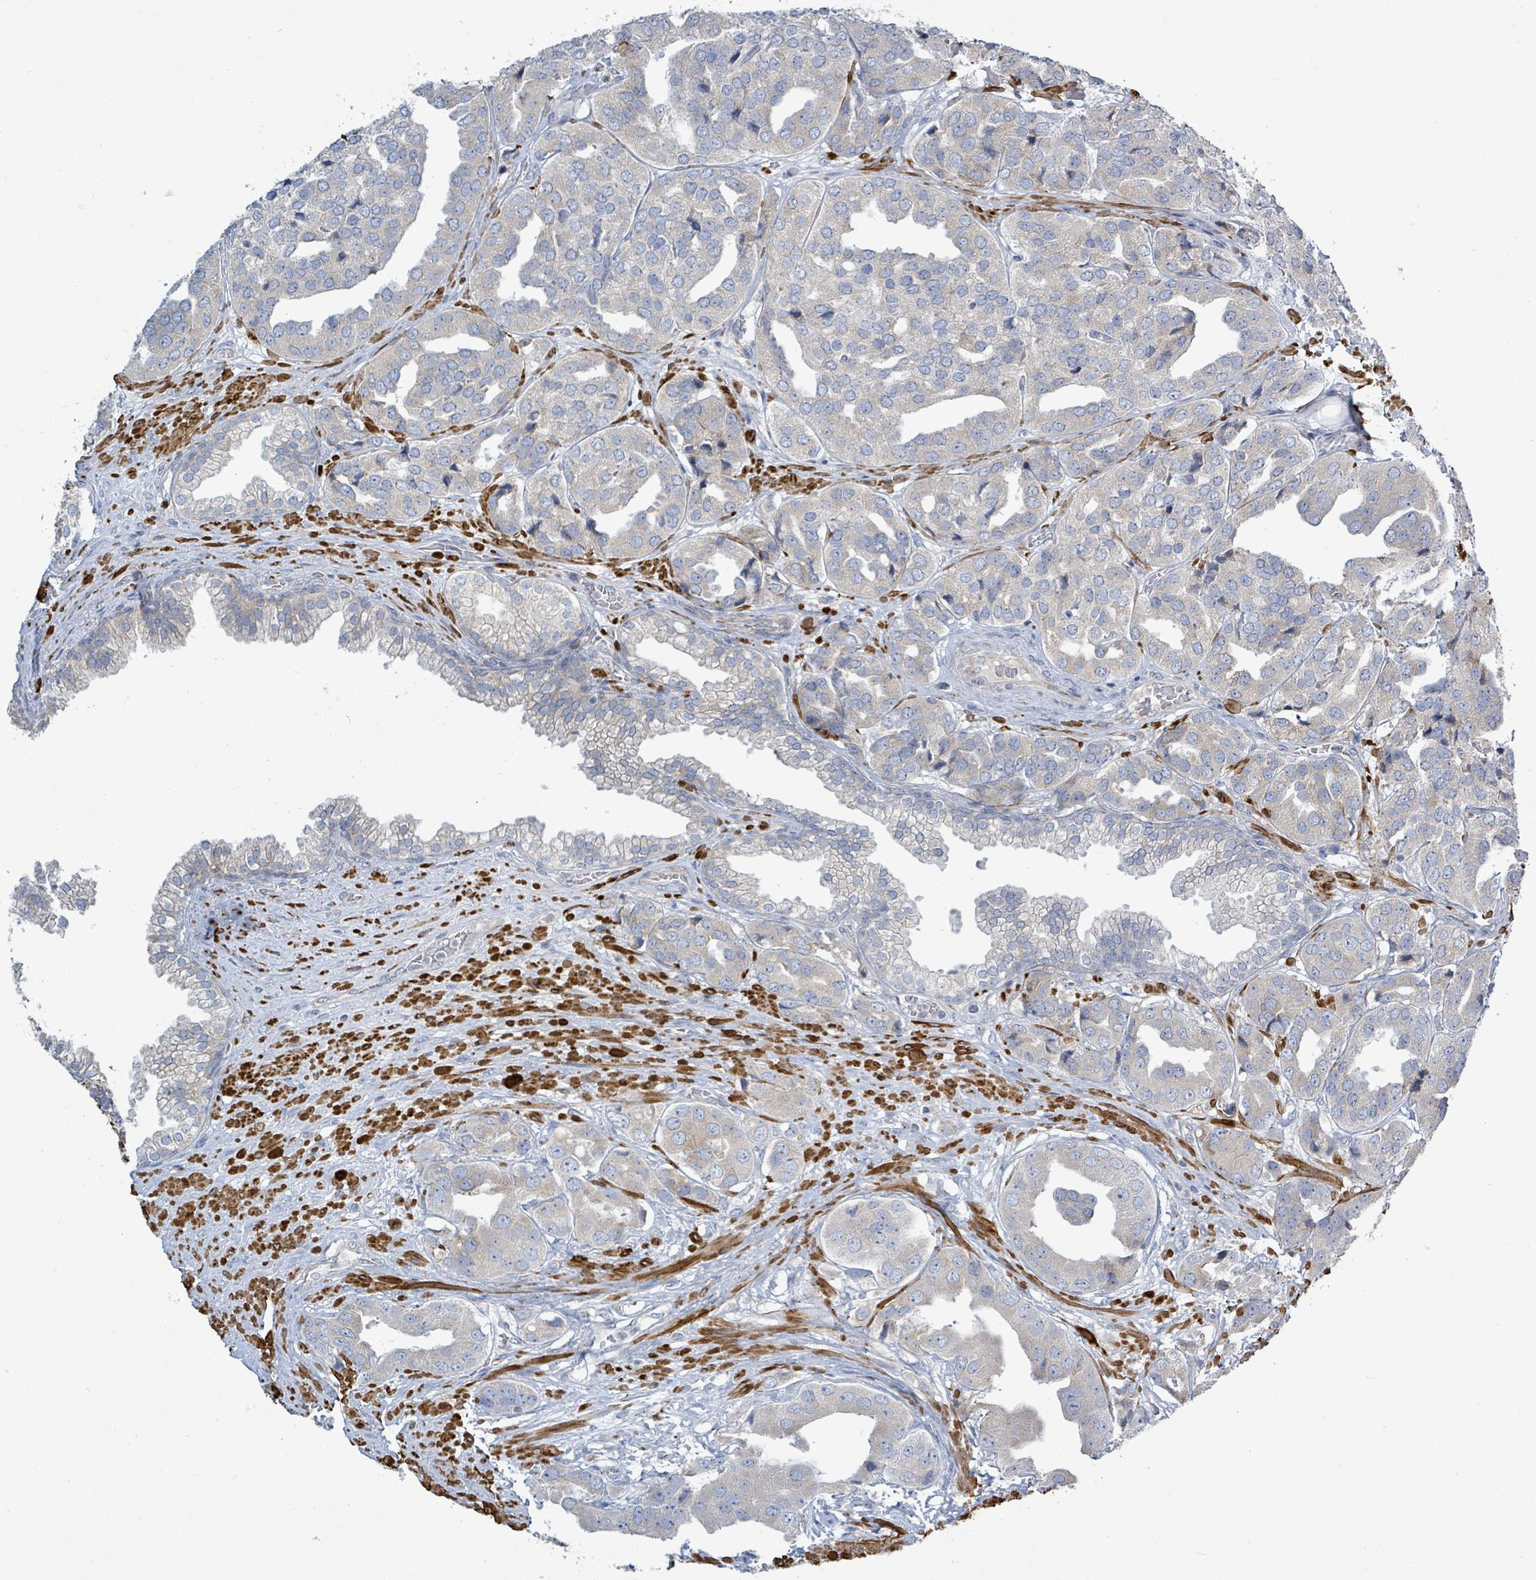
{"staining": {"intensity": "weak", "quantity": "<25%", "location": "cytoplasmic/membranous"}, "tissue": "prostate cancer", "cell_type": "Tumor cells", "image_type": "cancer", "snomed": [{"axis": "morphology", "description": "Adenocarcinoma, High grade"}, {"axis": "topography", "description": "Prostate"}], "caption": "High power microscopy image of an immunohistochemistry (IHC) photomicrograph of prostate cancer, revealing no significant expression in tumor cells.", "gene": "SIRPB1", "patient": {"sex": "male", "age": 63}}